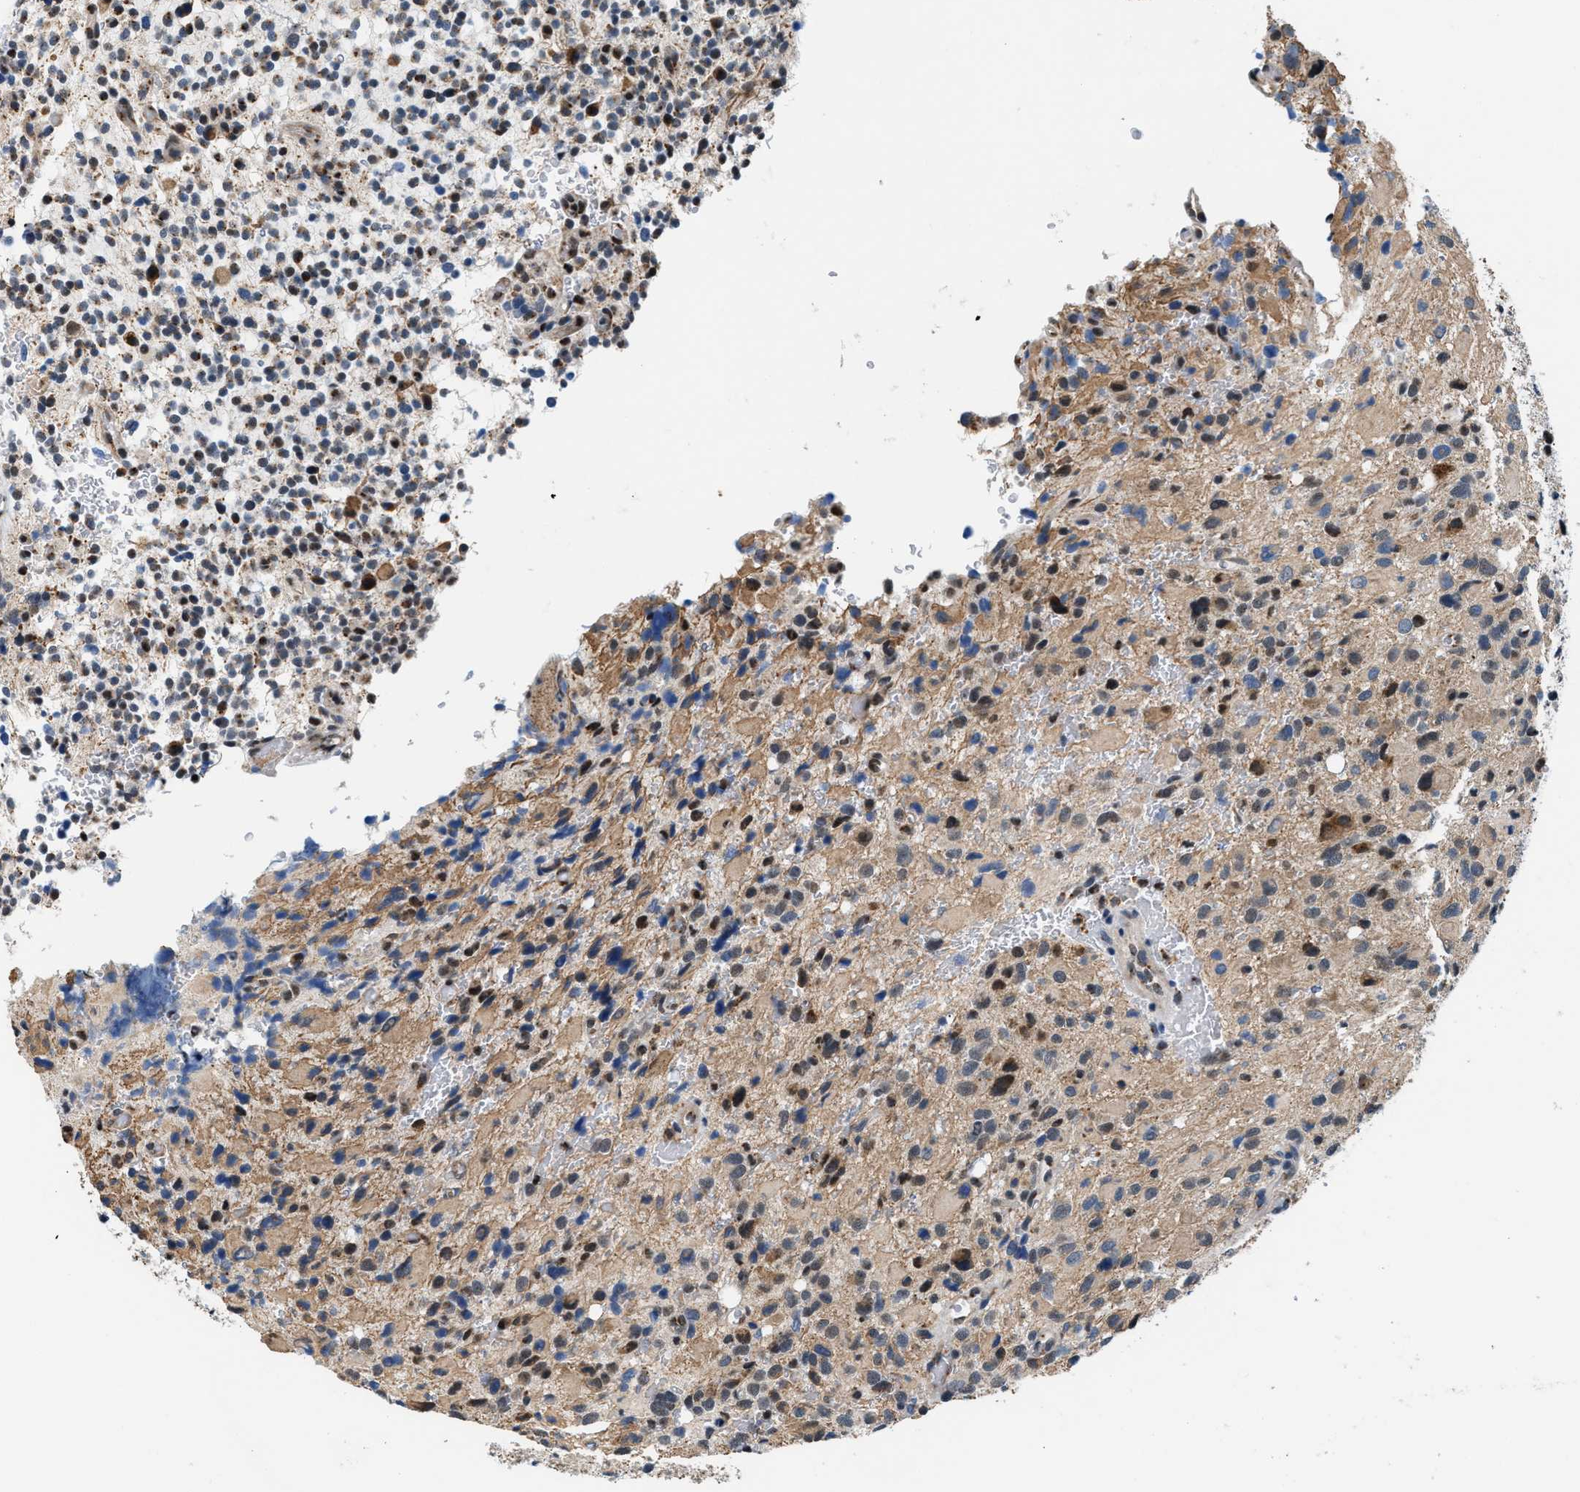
{"staining": {"intensity": "weak", "quantity": "25%-75%", "location": "cytoplasmic/membranous,nuclear"}, "tissue": "glioma", "cell_type": "Tumor cells", "image_type": "cancer", "snomed": [{"axis": "morphology", "description": "Glioma, malignant, High grade"}, {"axis": "topography", "description": "Brain"}], "caption": "There is low levels of weak cytoplasmic/membranous and nuclear positivity in tumor cells of malignant glioma (high-grade), as demonstrated by immunohistochemical staining (brown color).", "gene": "KCNMB2", "patient": {"sex": "male", "age": 48}}